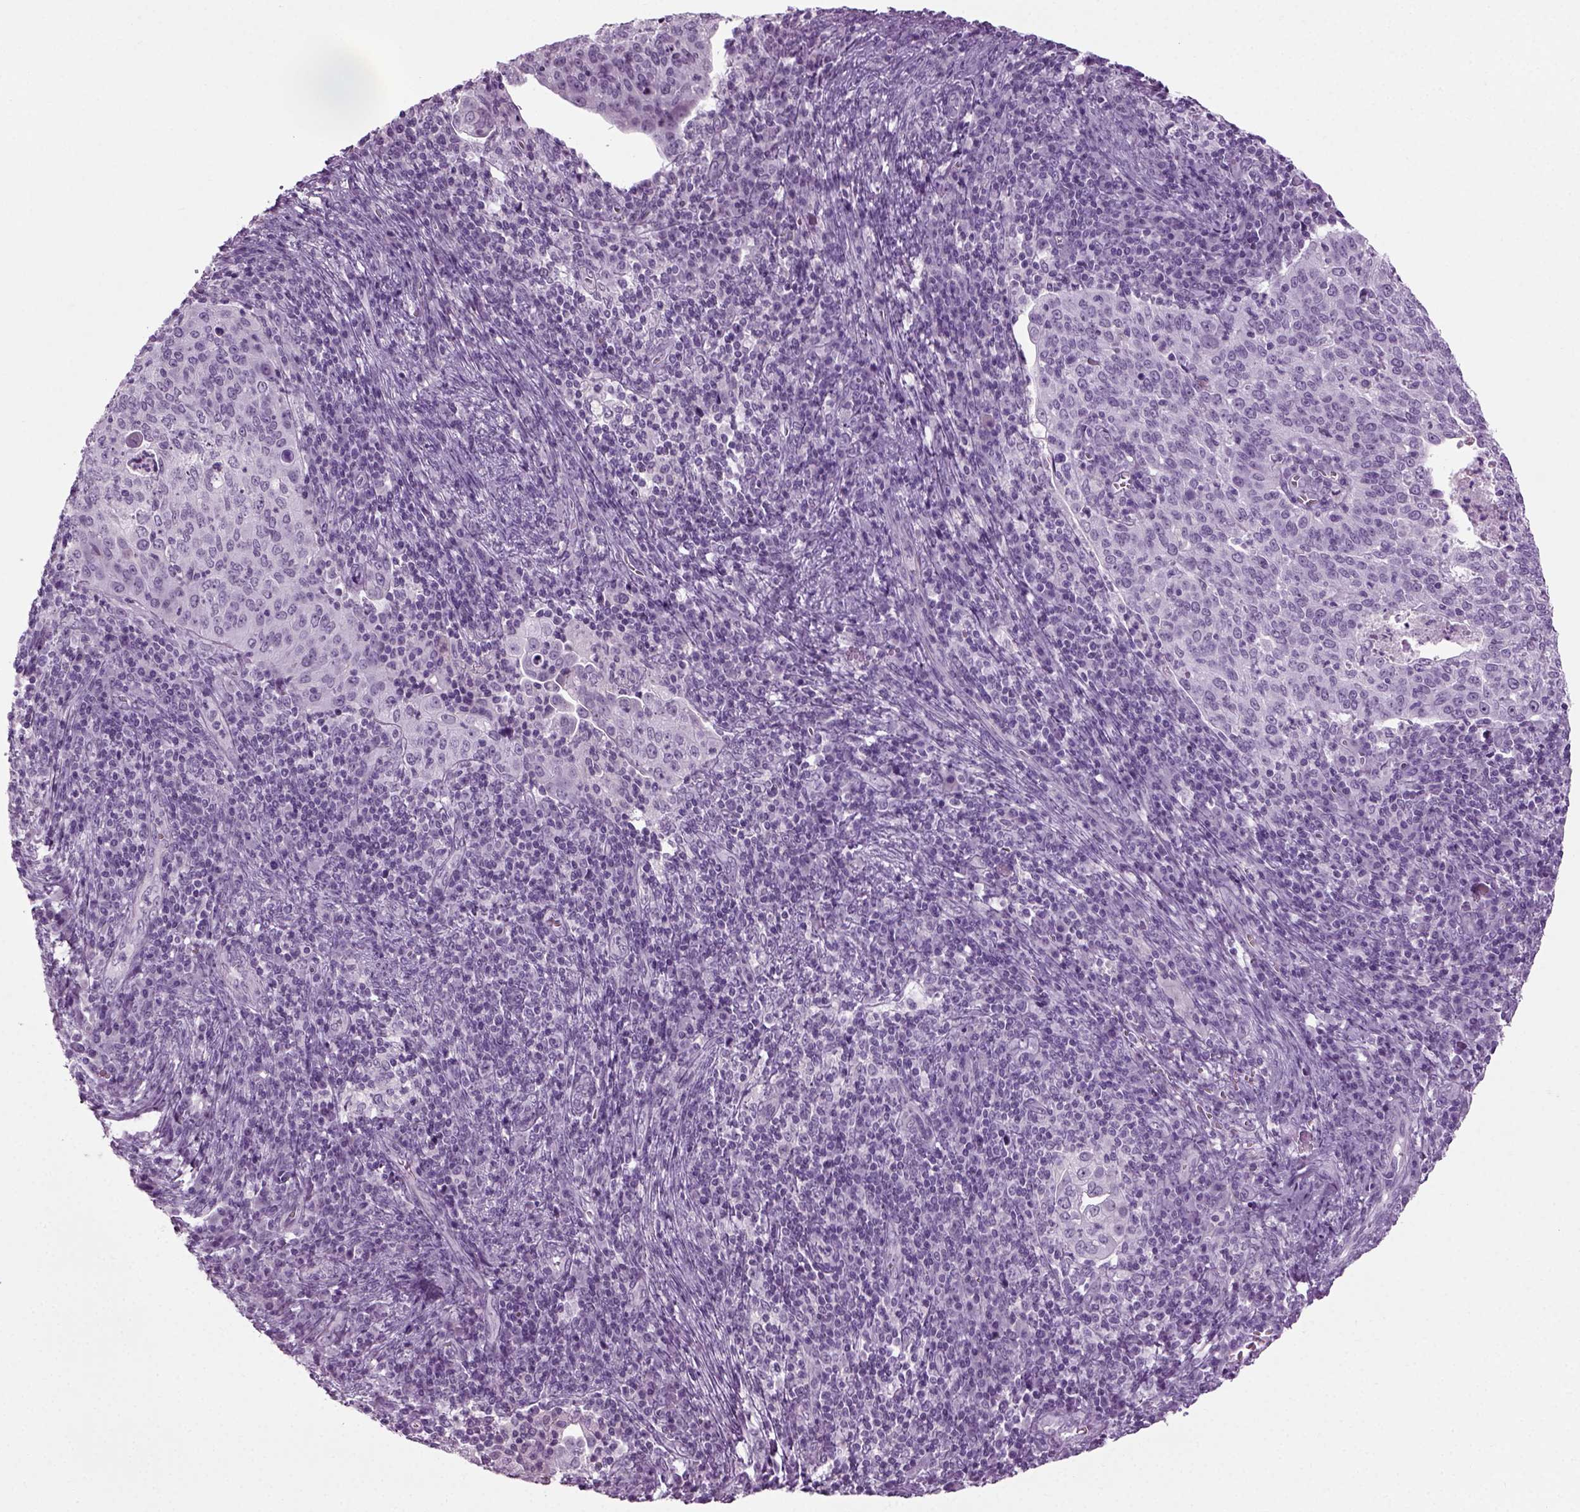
{"staining": {"intensity": "negative", "quantity": "none", "location": "none"}, "tissue": "cervical cancer", "cell_type": "Tumor cells", "image_type": "cancer", "snomed": [{"axis": "morphology", "description": "Squamous cell carcinoma, NOS"}, {"axis": "topography", "description": "Cervix"}], "caption": "There is no significant staining in tumor cells of squamous cell carcinoma (cervical).", "gene": "ZC2HC1C", "patient": {"sex": "female", "age": 39}}